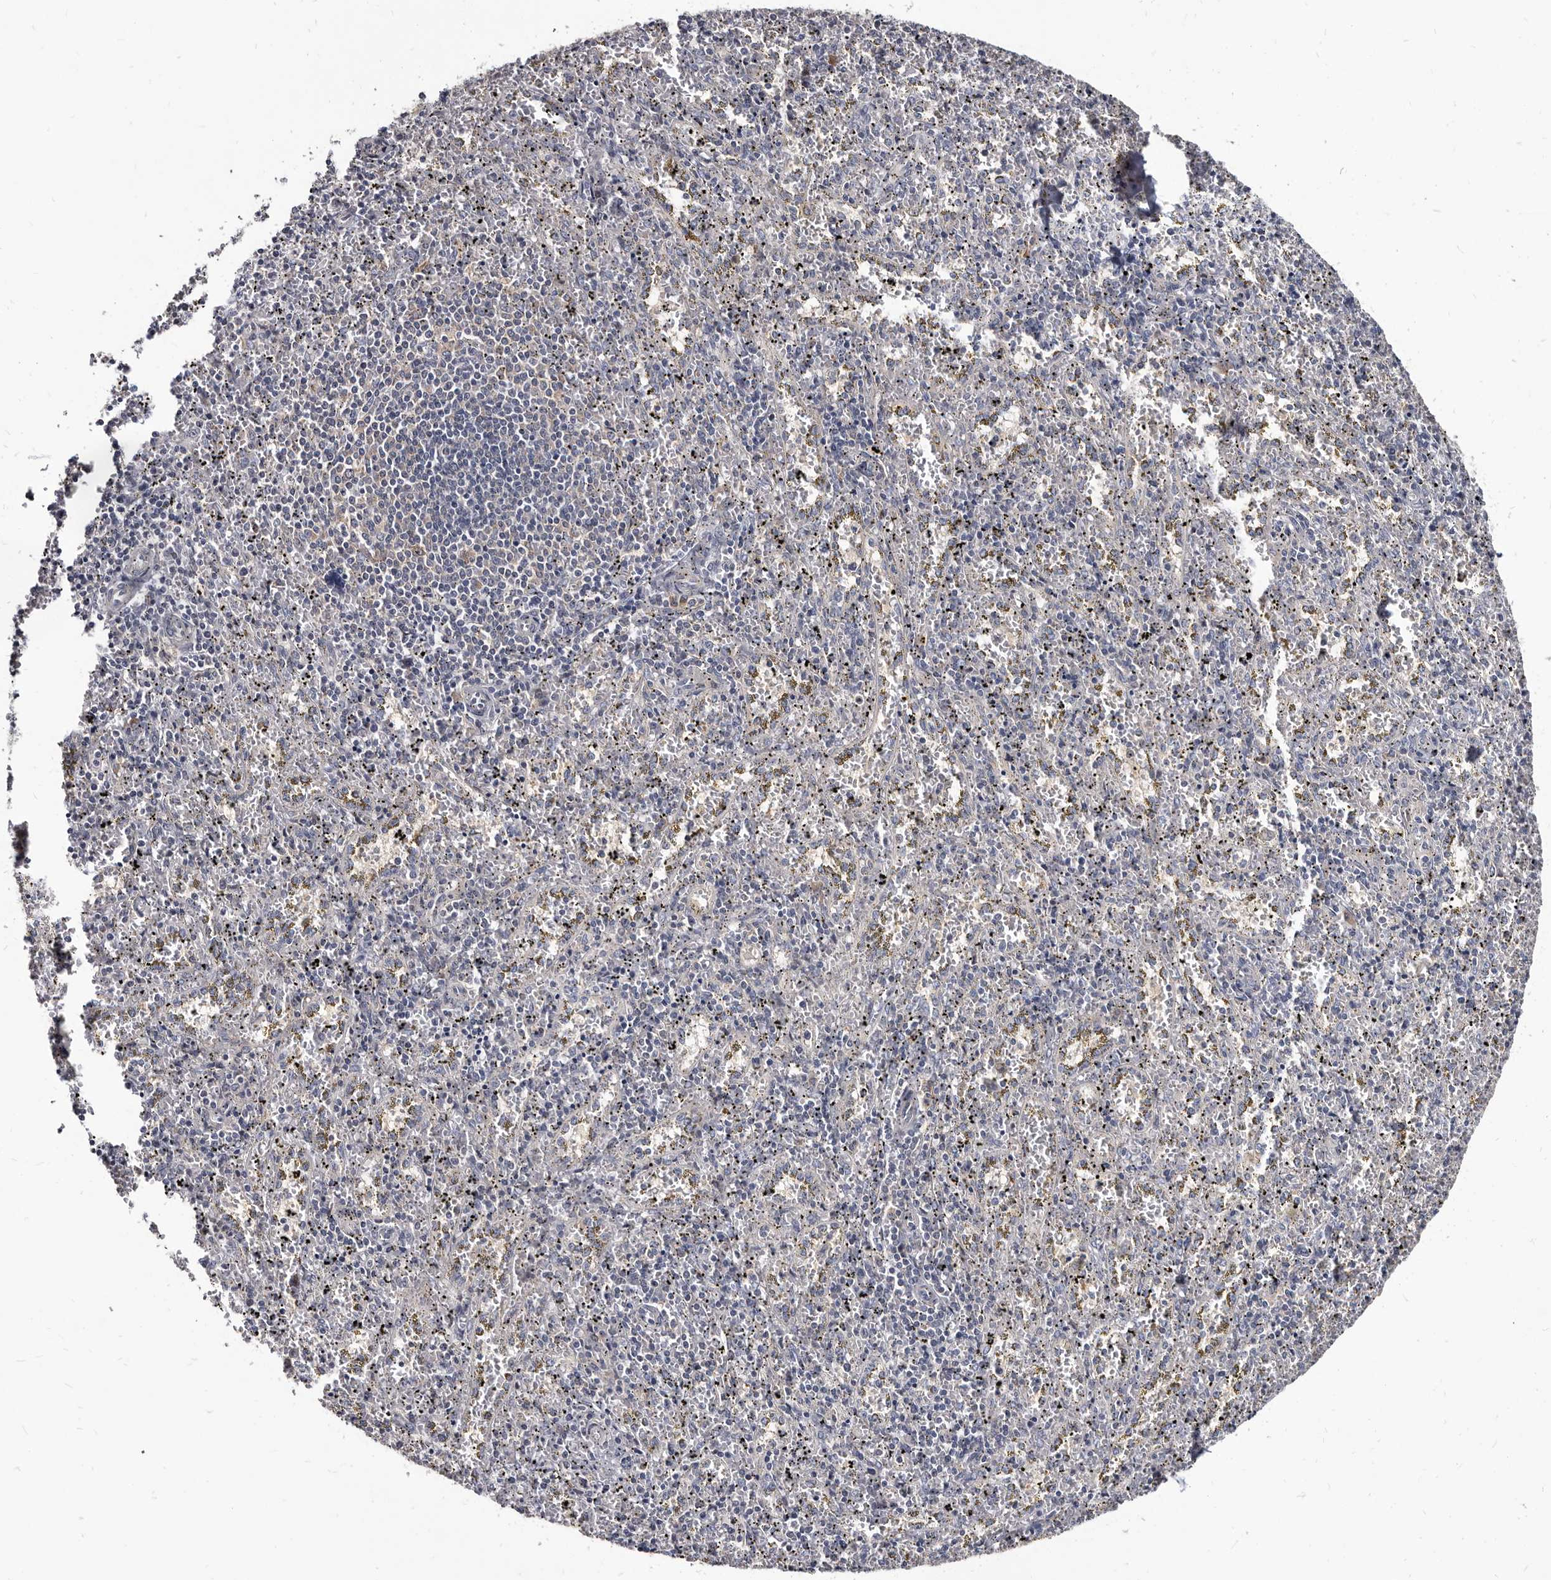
{"staining": {"intensity": "negative", "quantity": "none", "location": "none"}, "tissue": "spleen", "cell_type": "Cells in red pulp", "image_type": "normal", "snomed": [{"axis": "morphology", "description": "Normal tissue, NOS"}, {"axis": "topography", "description": "Spleen"}], "caption": "This is an immunohistochemistry micrograph of benign human spleen. There is no expression in cells in red pulp.", "gene": "ABCF2", "patient": {"sex": "male", "age": 11}}